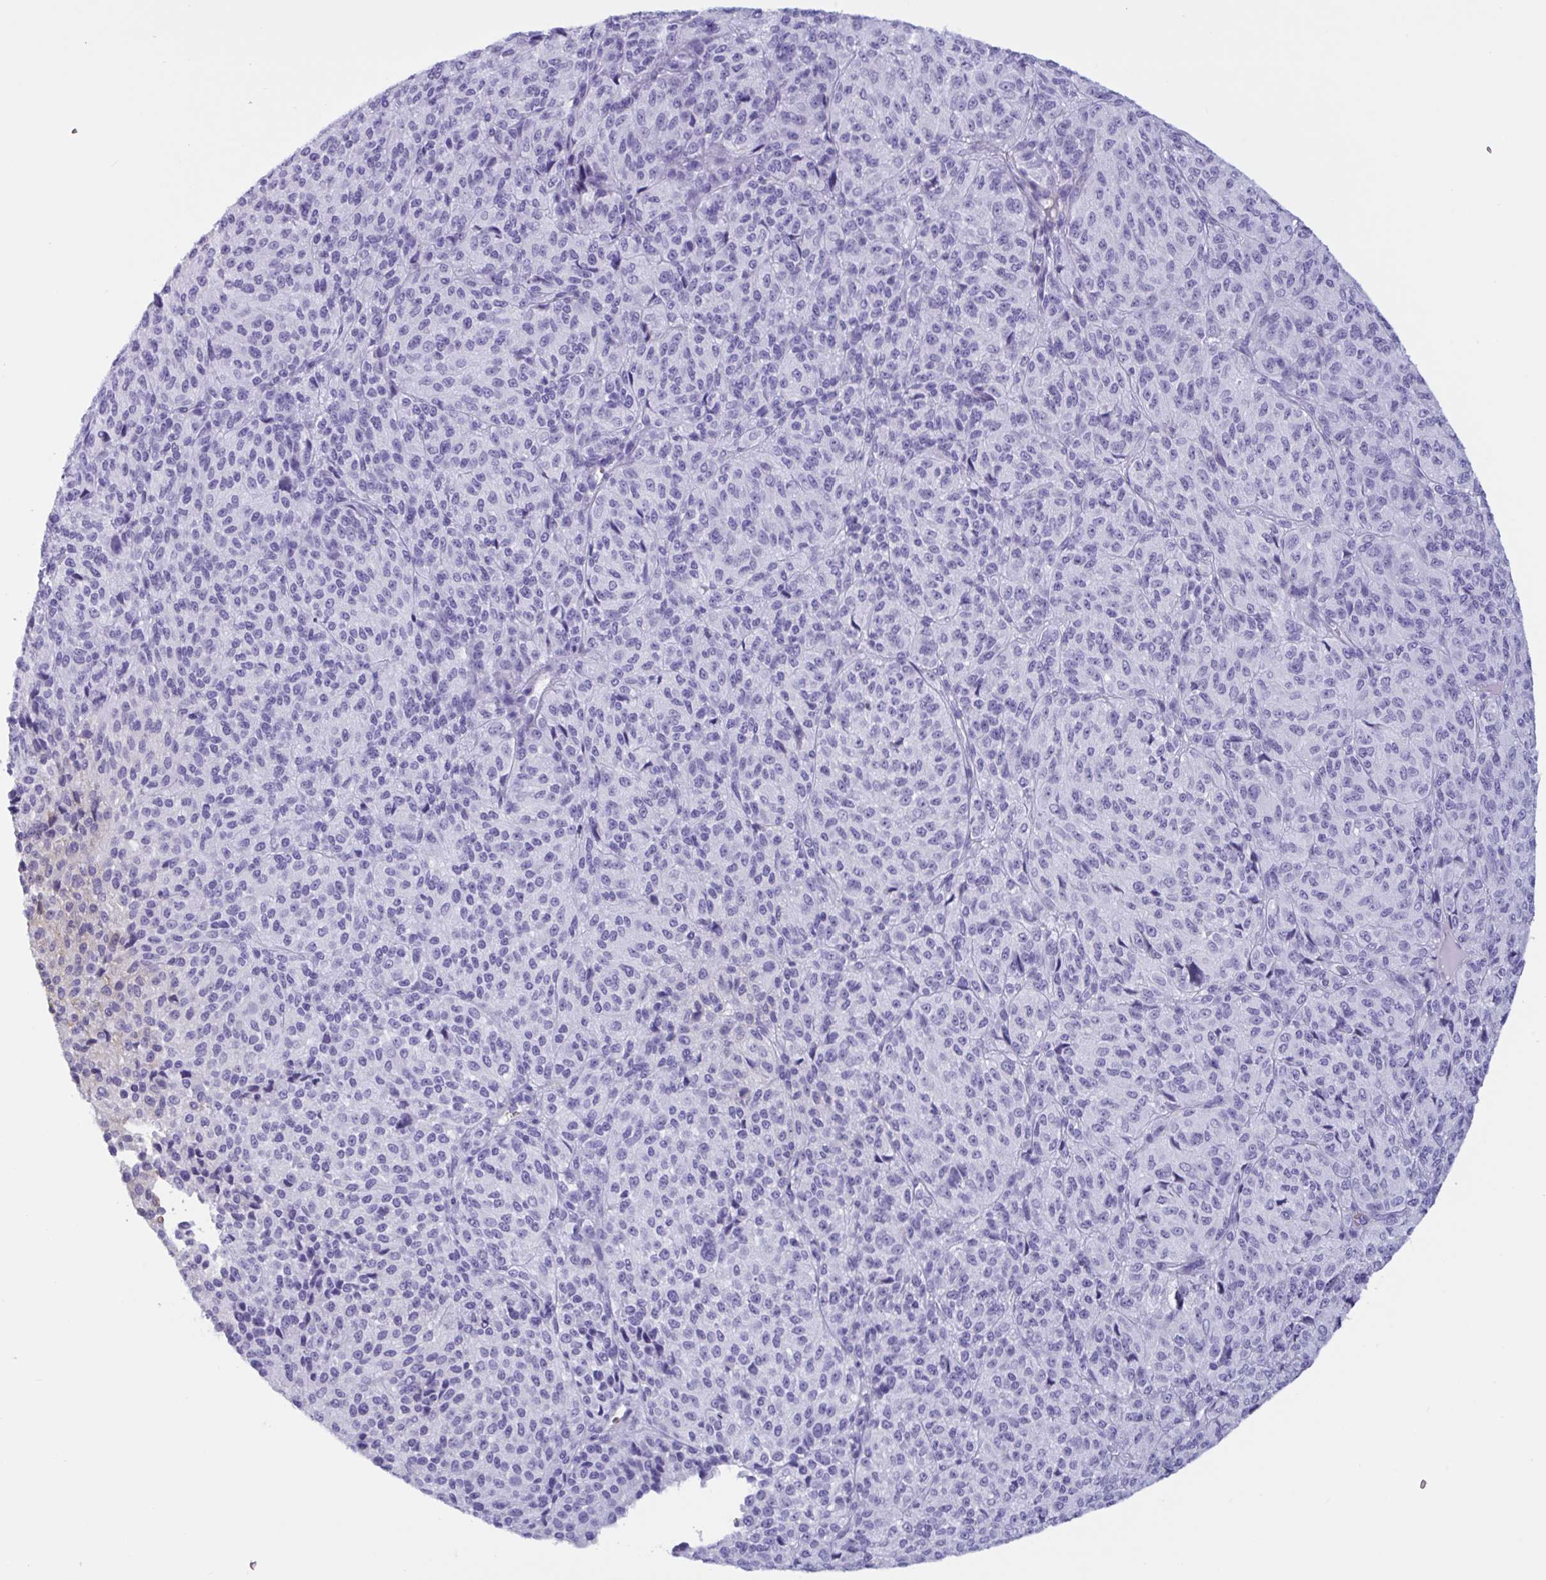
{"staining": {"intensity": "negative", "quantity": "none", "location": "none"}, "tissue": "melanoma", "cell_type": "Tumor cells", "image_type": "cancer", "snomed": [{"axis": "morphology", "description": "Malignant melanoma, Metastatic site"}, {"axis": "topography", "description": "Brain"}], "caption": "DAB immunohistochemical staining of melanoma exhibits no significant expression in tumor cells. The staining is performed using DAB (3,3'-diaminobenzidine) brown chromogen with nuclei counter-stained in using hematoxylin.", "gene": "SLC2A1", "patient": {"sex": "female", "age": 56}}